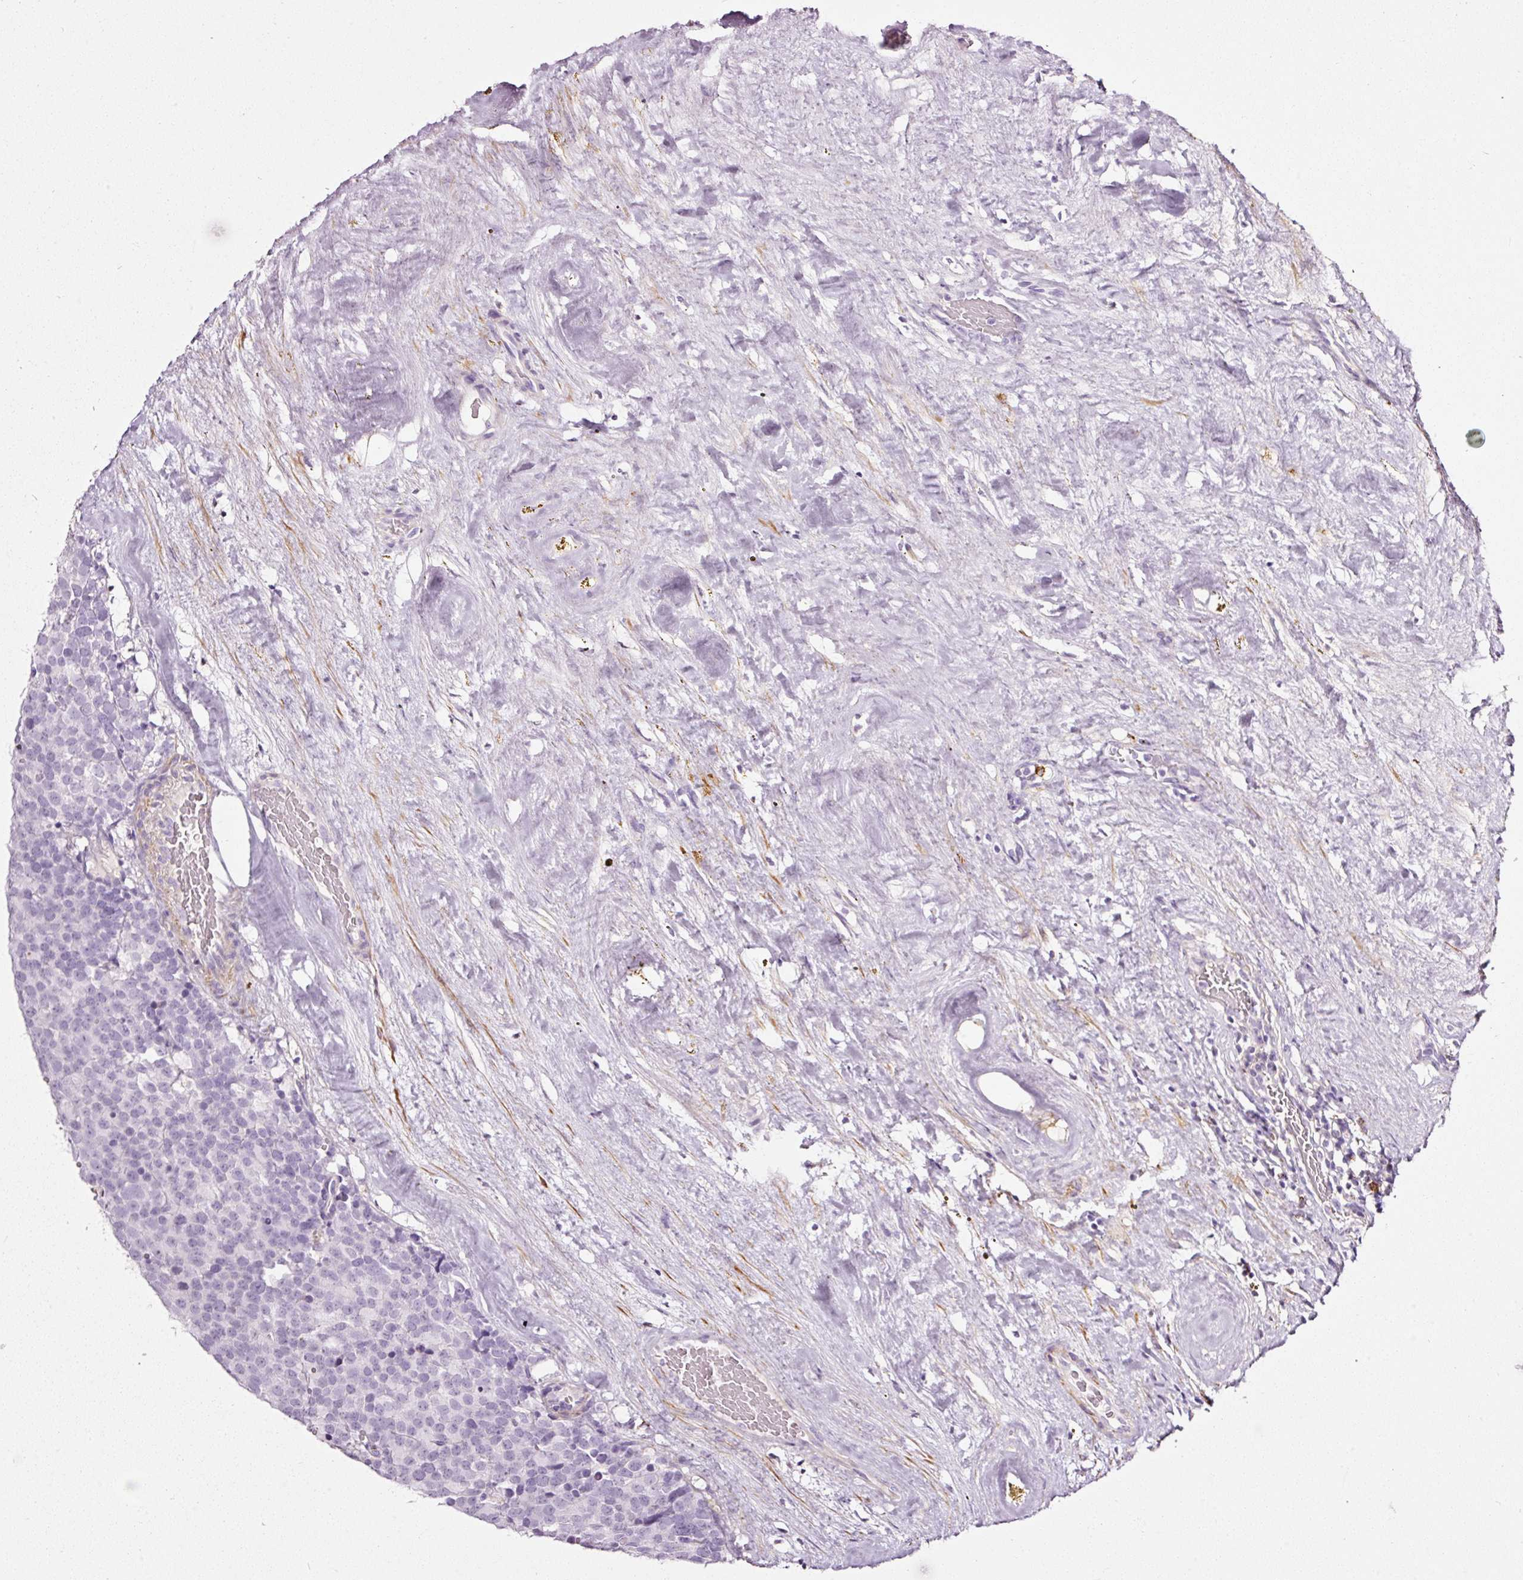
{"staining": {"intensity": "negative", "quantity": "none", "location": "none"}, "tissue": "testis cancer", "cell_type": "Tumor cells", "image_type": "cancer", "snomed": [{"axis": "morphology", "description": "Seminoma, NOS"}, {"axis": "topography", "description": "Testis"}], "caption": "There is no significant positivity in tumor cells of seminoma (testis).", "gene": "CYB561A3", "patient": {"sex": "male", "age": 71}}